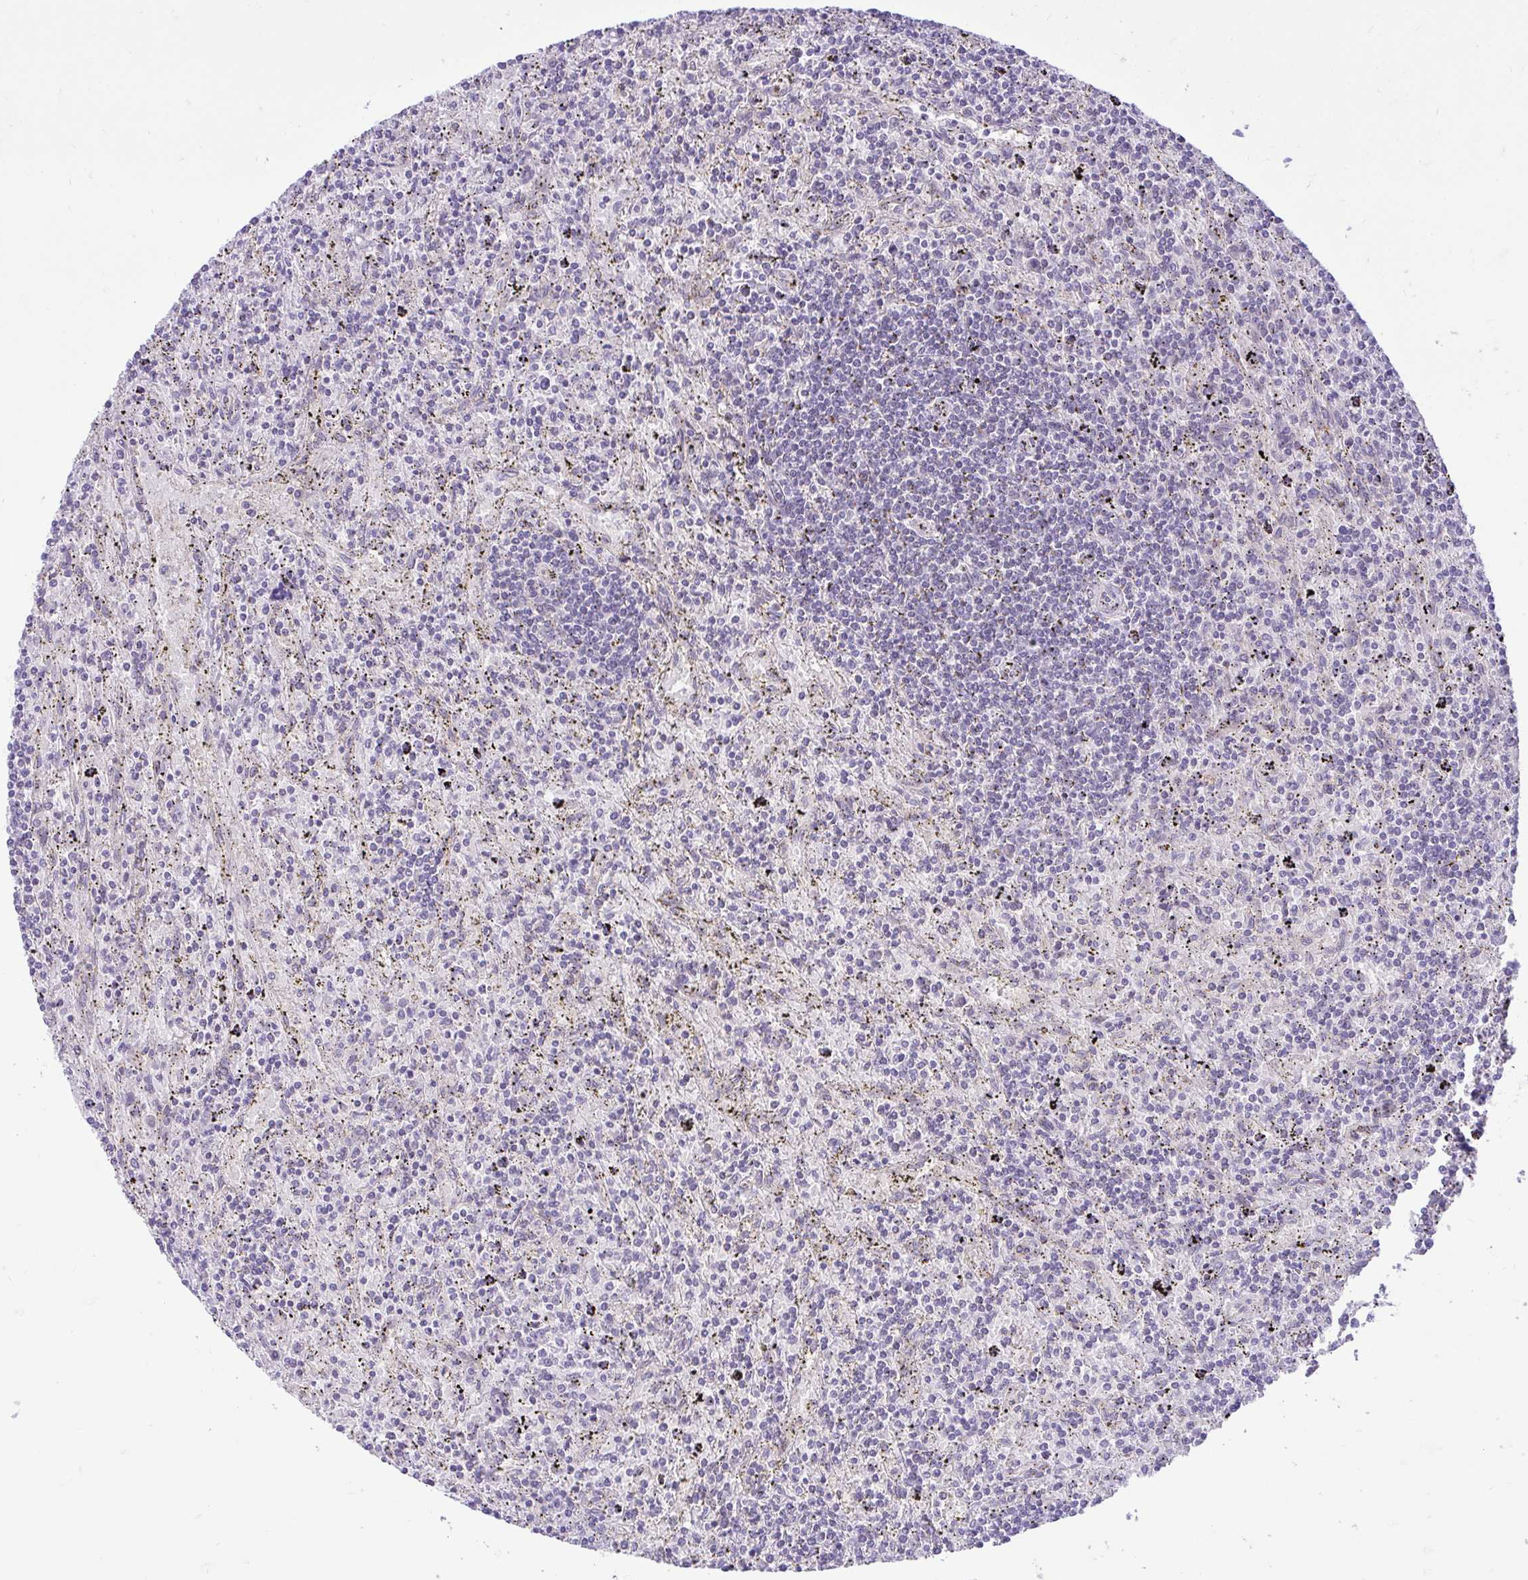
{"staining": {"intensity": "negative", "quantity": "none", "location": "none"}, "tissue": "lymphoma", "cell_type": "Tumor cells", "image_type": "cancer", "snomed": [{"axis": "morphology", "description": "Malignant lymphoma, non-Hodgkin's type, Low grade"}, {"axis": "topography", "description": "Spleen"}], "caption": "Immunohistochemistry photomicrograph of neoplastic tissue: human low-grade malignant lymphoma, non-Hodgkin's type stained with DAB (3,3'-diaminobenzidine) reveals no significant protein positivity in tumor cells. The staining was performed using DAB to visualize the protein expression in brown, while the nuclei were stained in blue with hematoxylin (Magnification: 20x).", "gene": "ZNF101", "patient": {"sex": "male", "age": 76}}